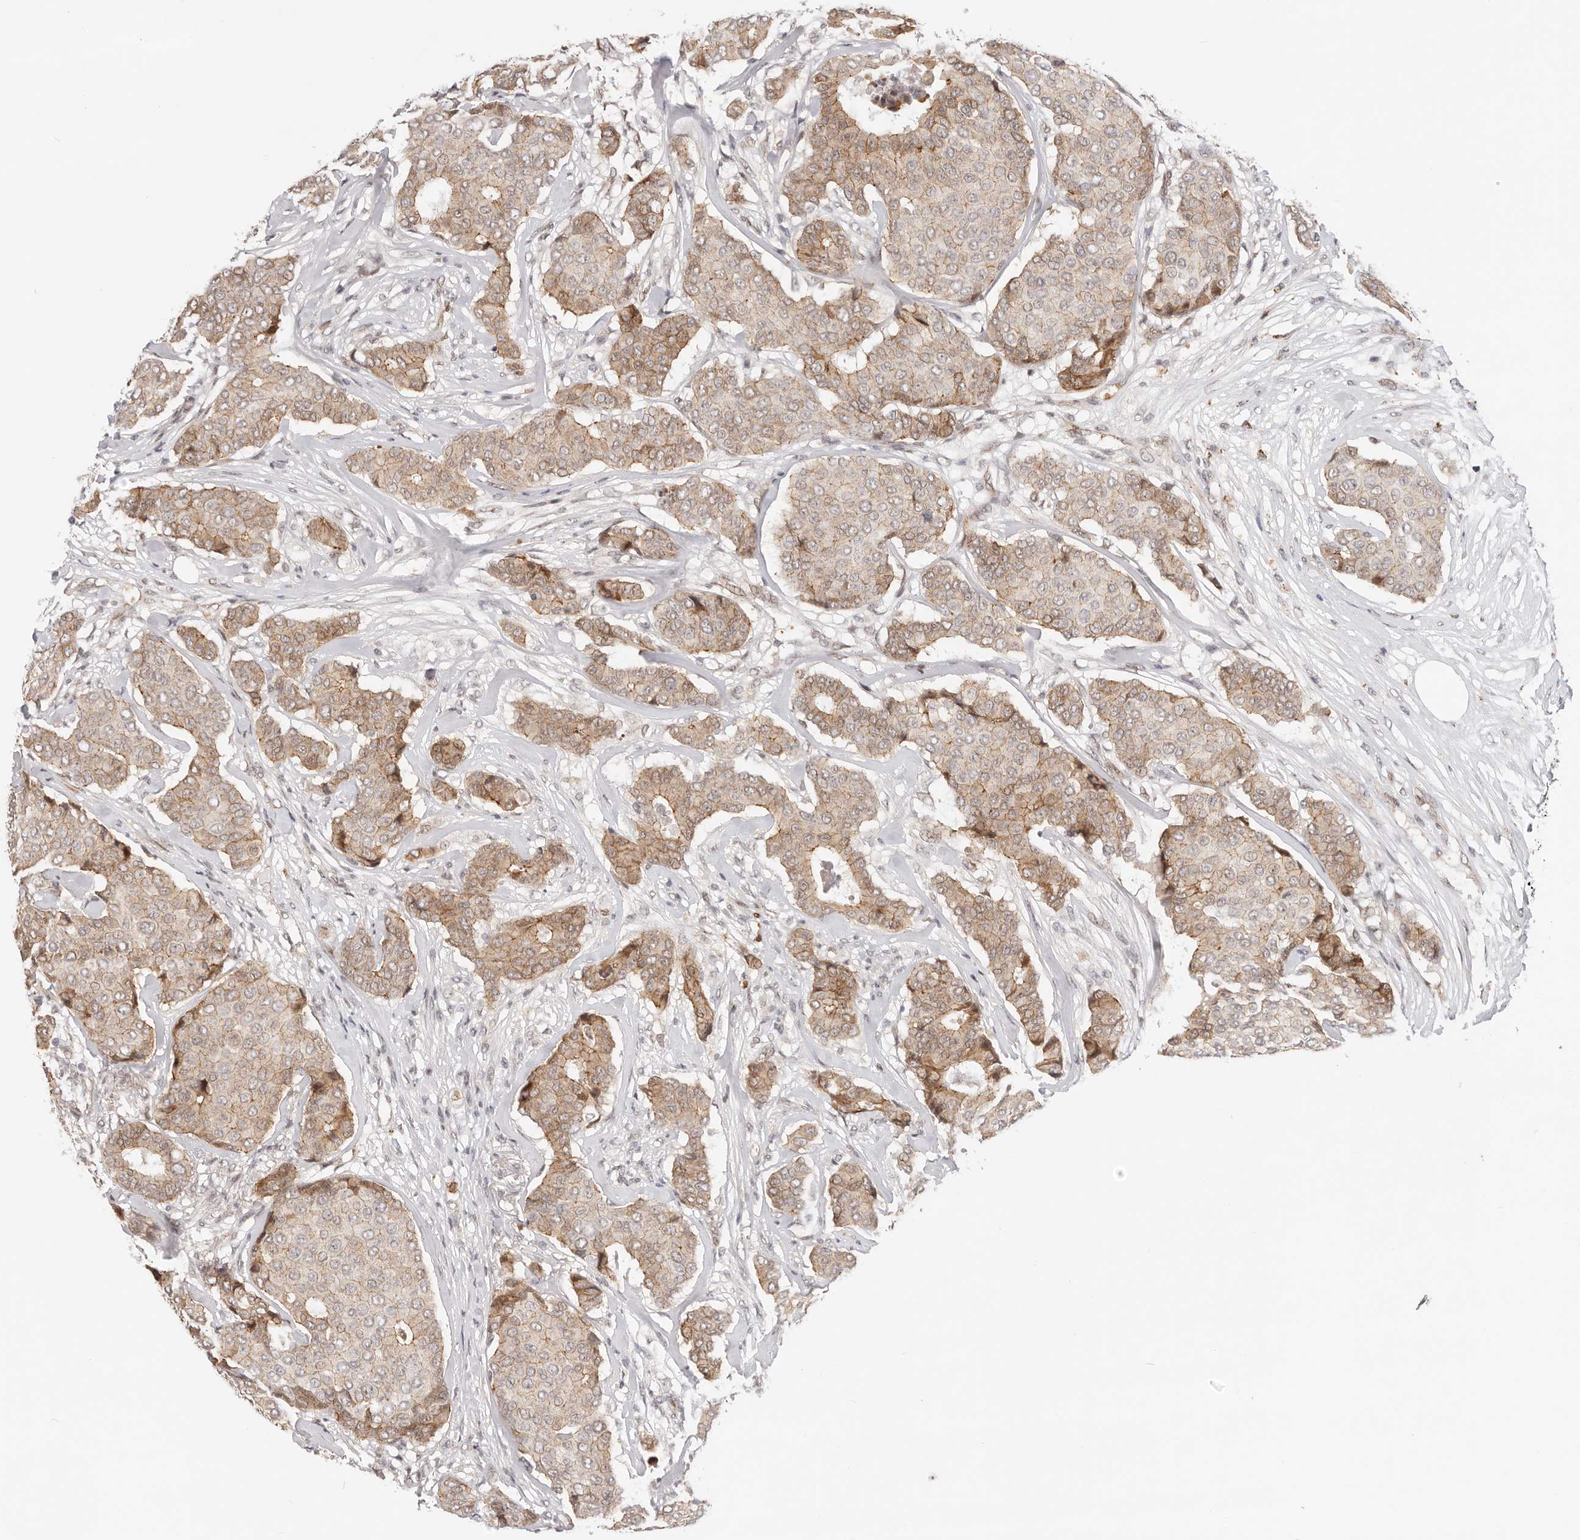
{"staining": {"intensity": "moderate", "quantity": "25%-75%", "location": "cytoplasmic/membranous"}, "tissue": "breast cancer", "cell_type": "Tumor cells", "image_type": "cancer", "snomed": [{"axis": "morphology", "description": "Duct carcinoma"}, {"axis": "topography", "description": "Breast"}], "caption": "IHC of human breast cancer displays medium levels of moderate cytoplasmic/membranous staining in approximately 25%-75% of tumor cells.", "gene": "AFDN", "patient": {"sex": "female", "age": 75}}